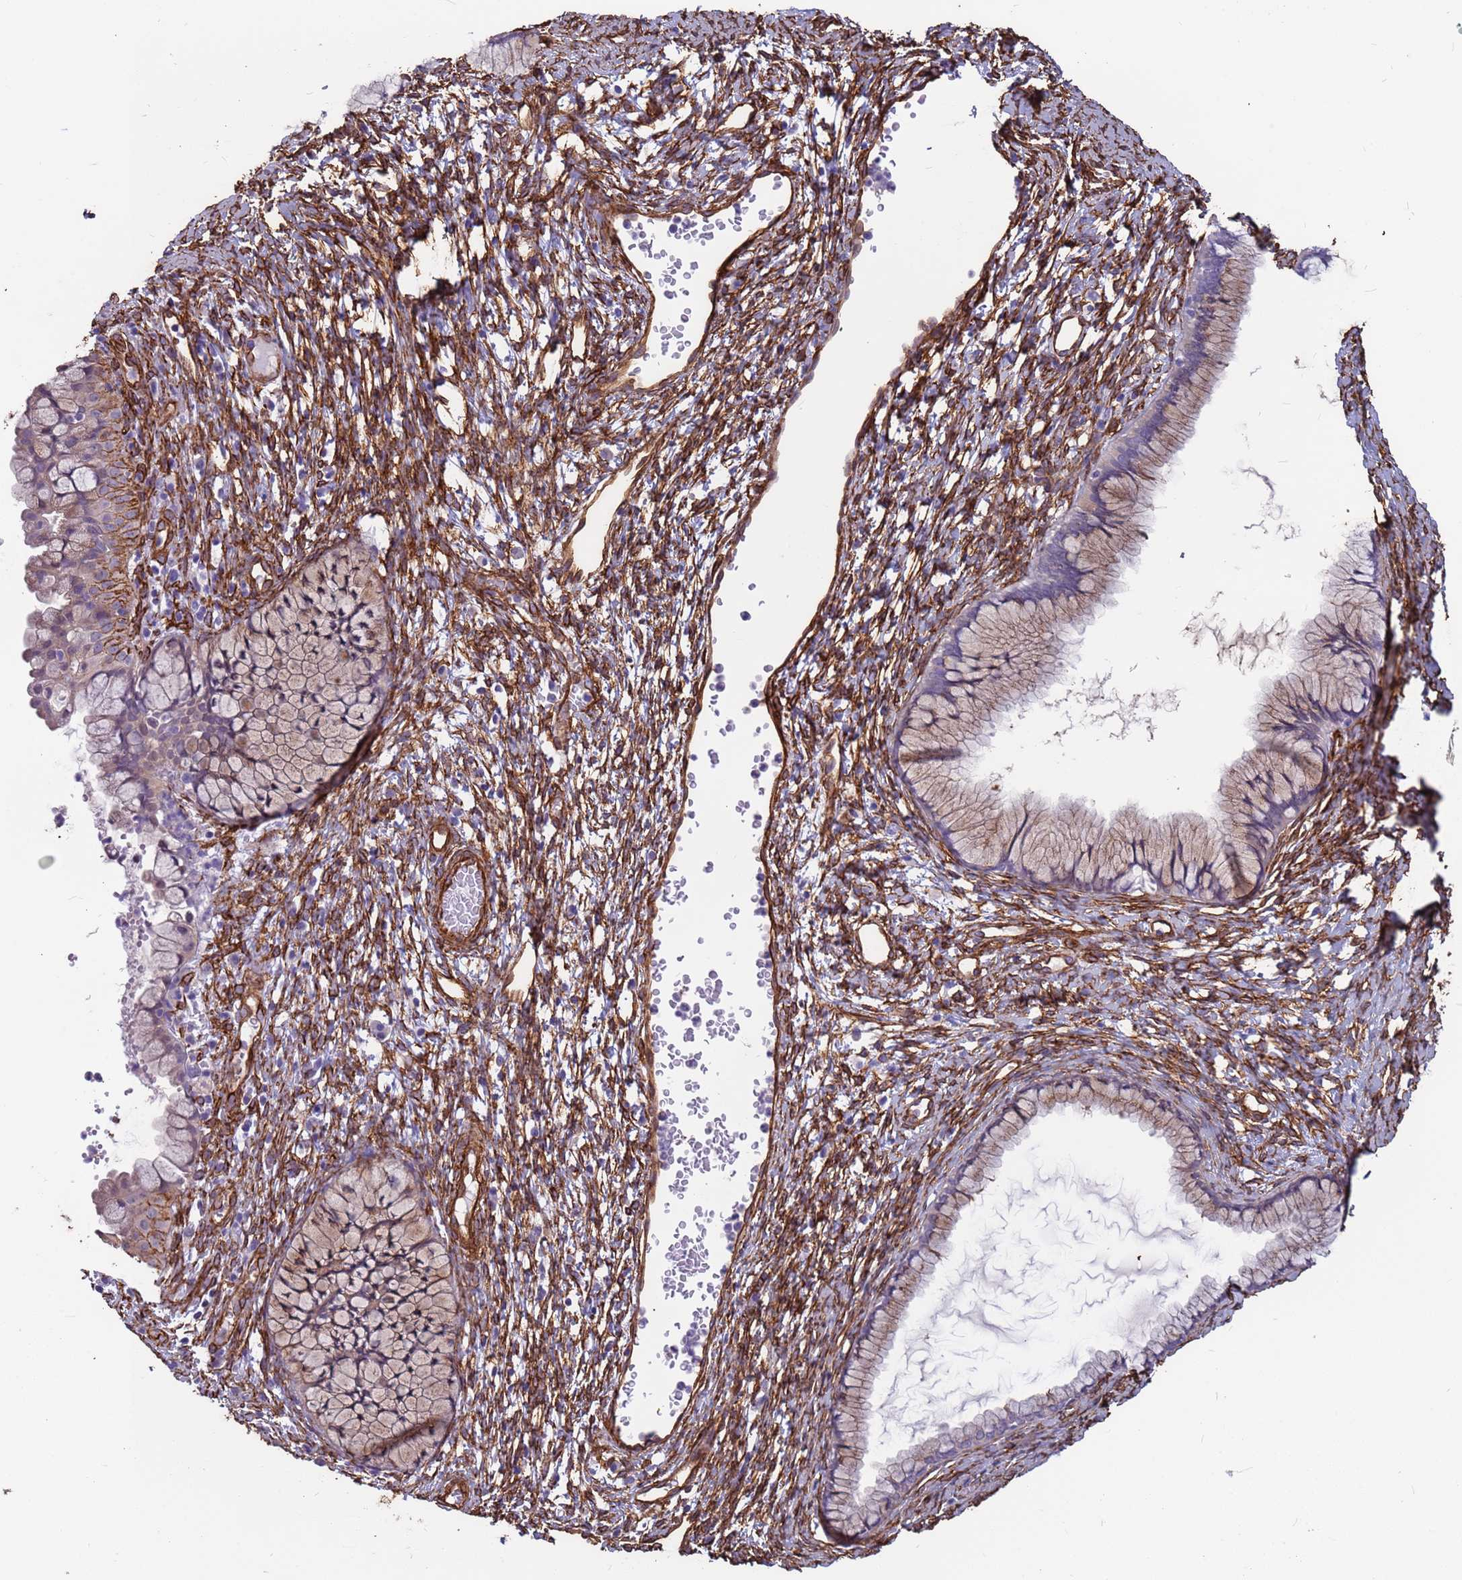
{"staining": {"intensity": "weak", "quantity": "<25%", "location": "cytoplasmic/membranous"}, "tissue": "cervix", "cell_type": "Glandular cells", "image_type": "normal", "snomed": [{"axis": "morphology", "description": "Normal tissue, NOS"}, {"axis": "topography", "description": "Cervix"}], "caption": "Immunohistochemistry of normal human cervix displays no staining in glandular cells.", "gene": "EHD2", "patient": {"sex": "female", "age": 42}}